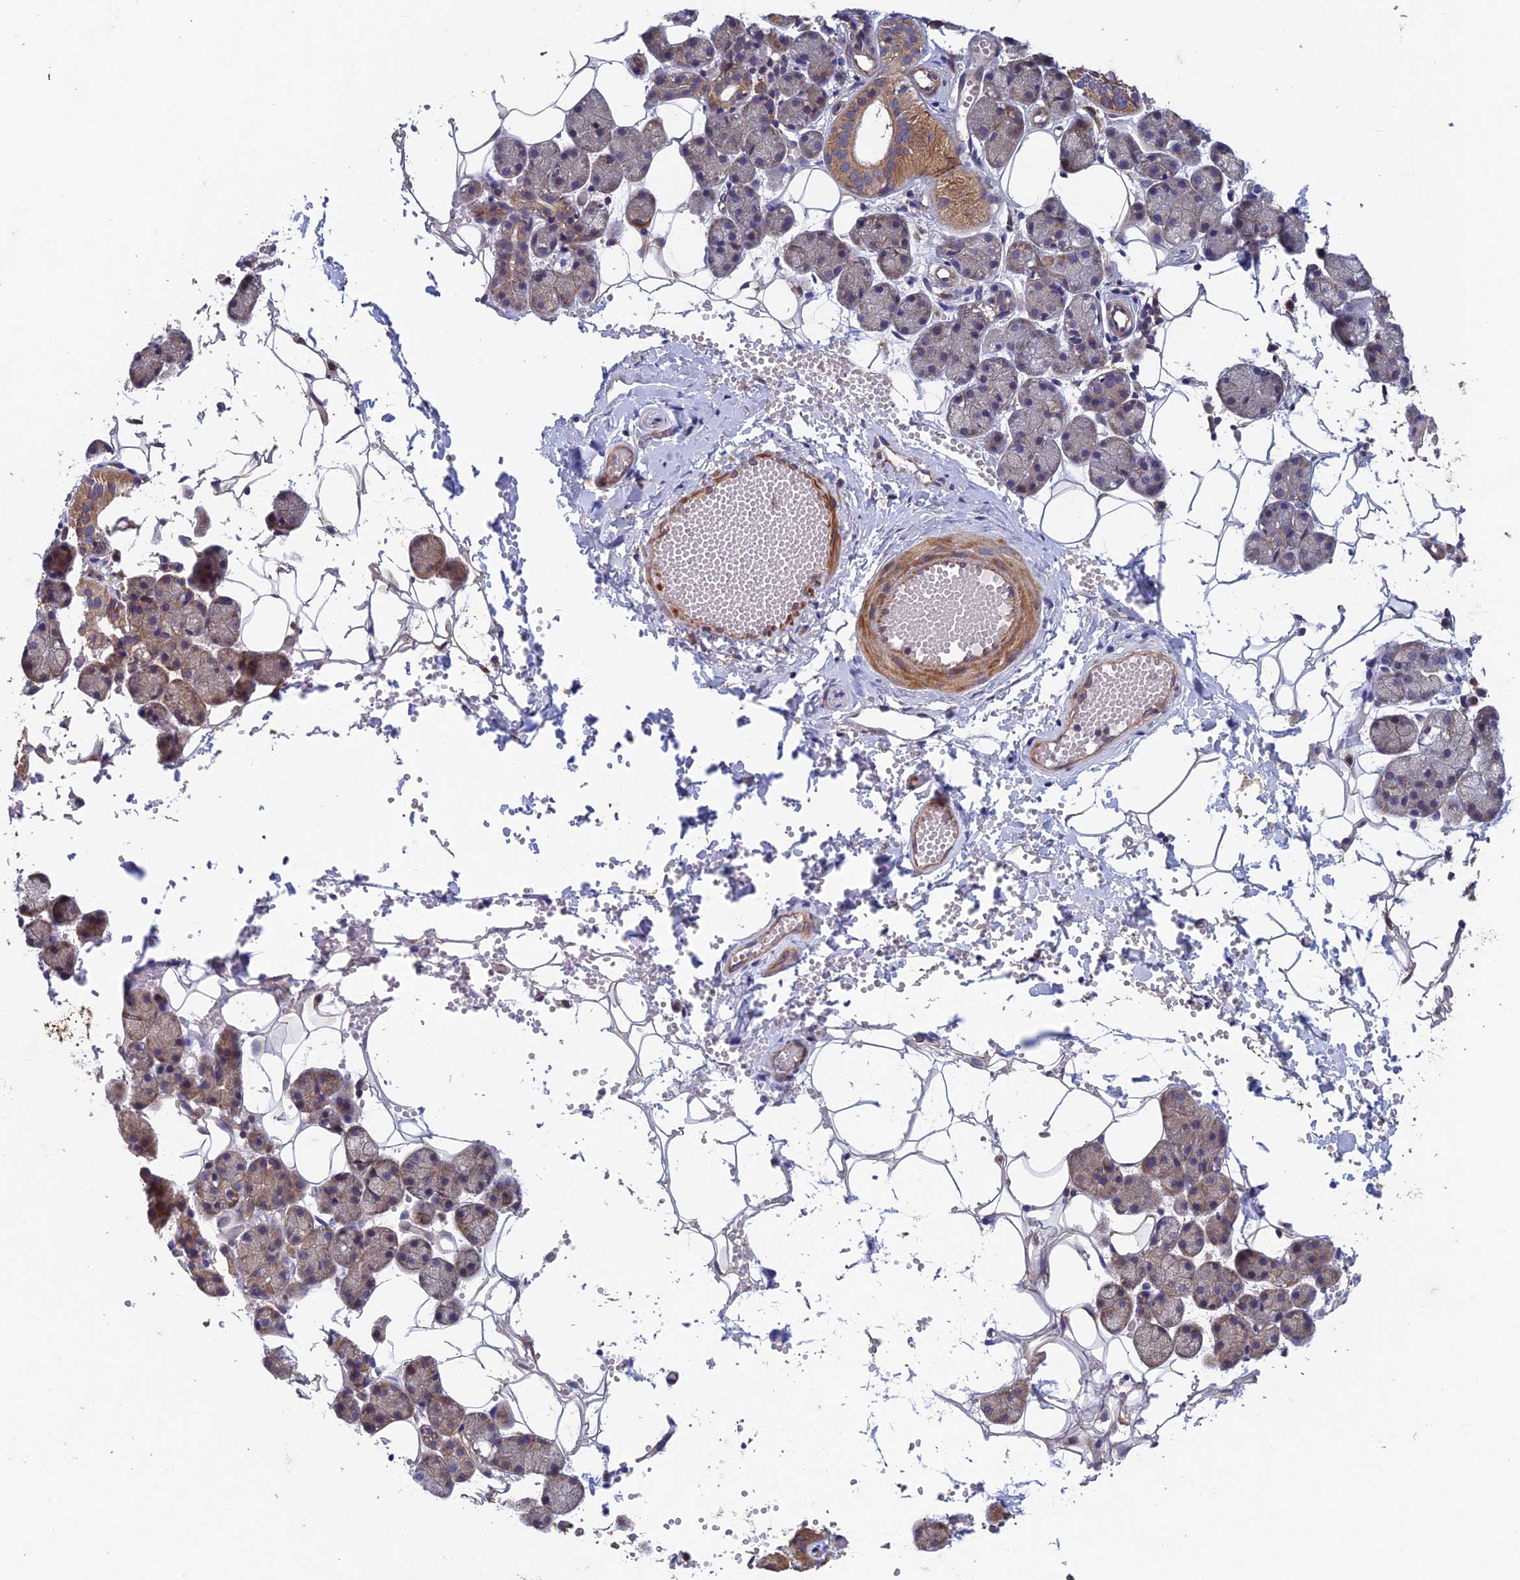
{"staining": {"intensity": "moderate", "quantity": "25%-75%", "location": "cytoplasmic/membranous"}, "tissue": "salivary gland", "cell_type": "Glandular cells", "image_type": "normal", "snomed": [{"axis": "morphology", "description": "Normal tissue, NOS"}, {"axis": "topography", "description": "Salivary gland"}], "caption": "Immunohistochemical staining of unremarkable human salivary gland displays 25%-75% levels of moderate cytoplasmic/membranous protein expression in approximately 25%-75% of glandular cells. The protein of interest is stained brown, and the nuclei are stained in blue (DAB IHC with brightfield microscopy, high magnification).", "gene": "NCAPG", "patient": {"sex": "female", "age": 33}}